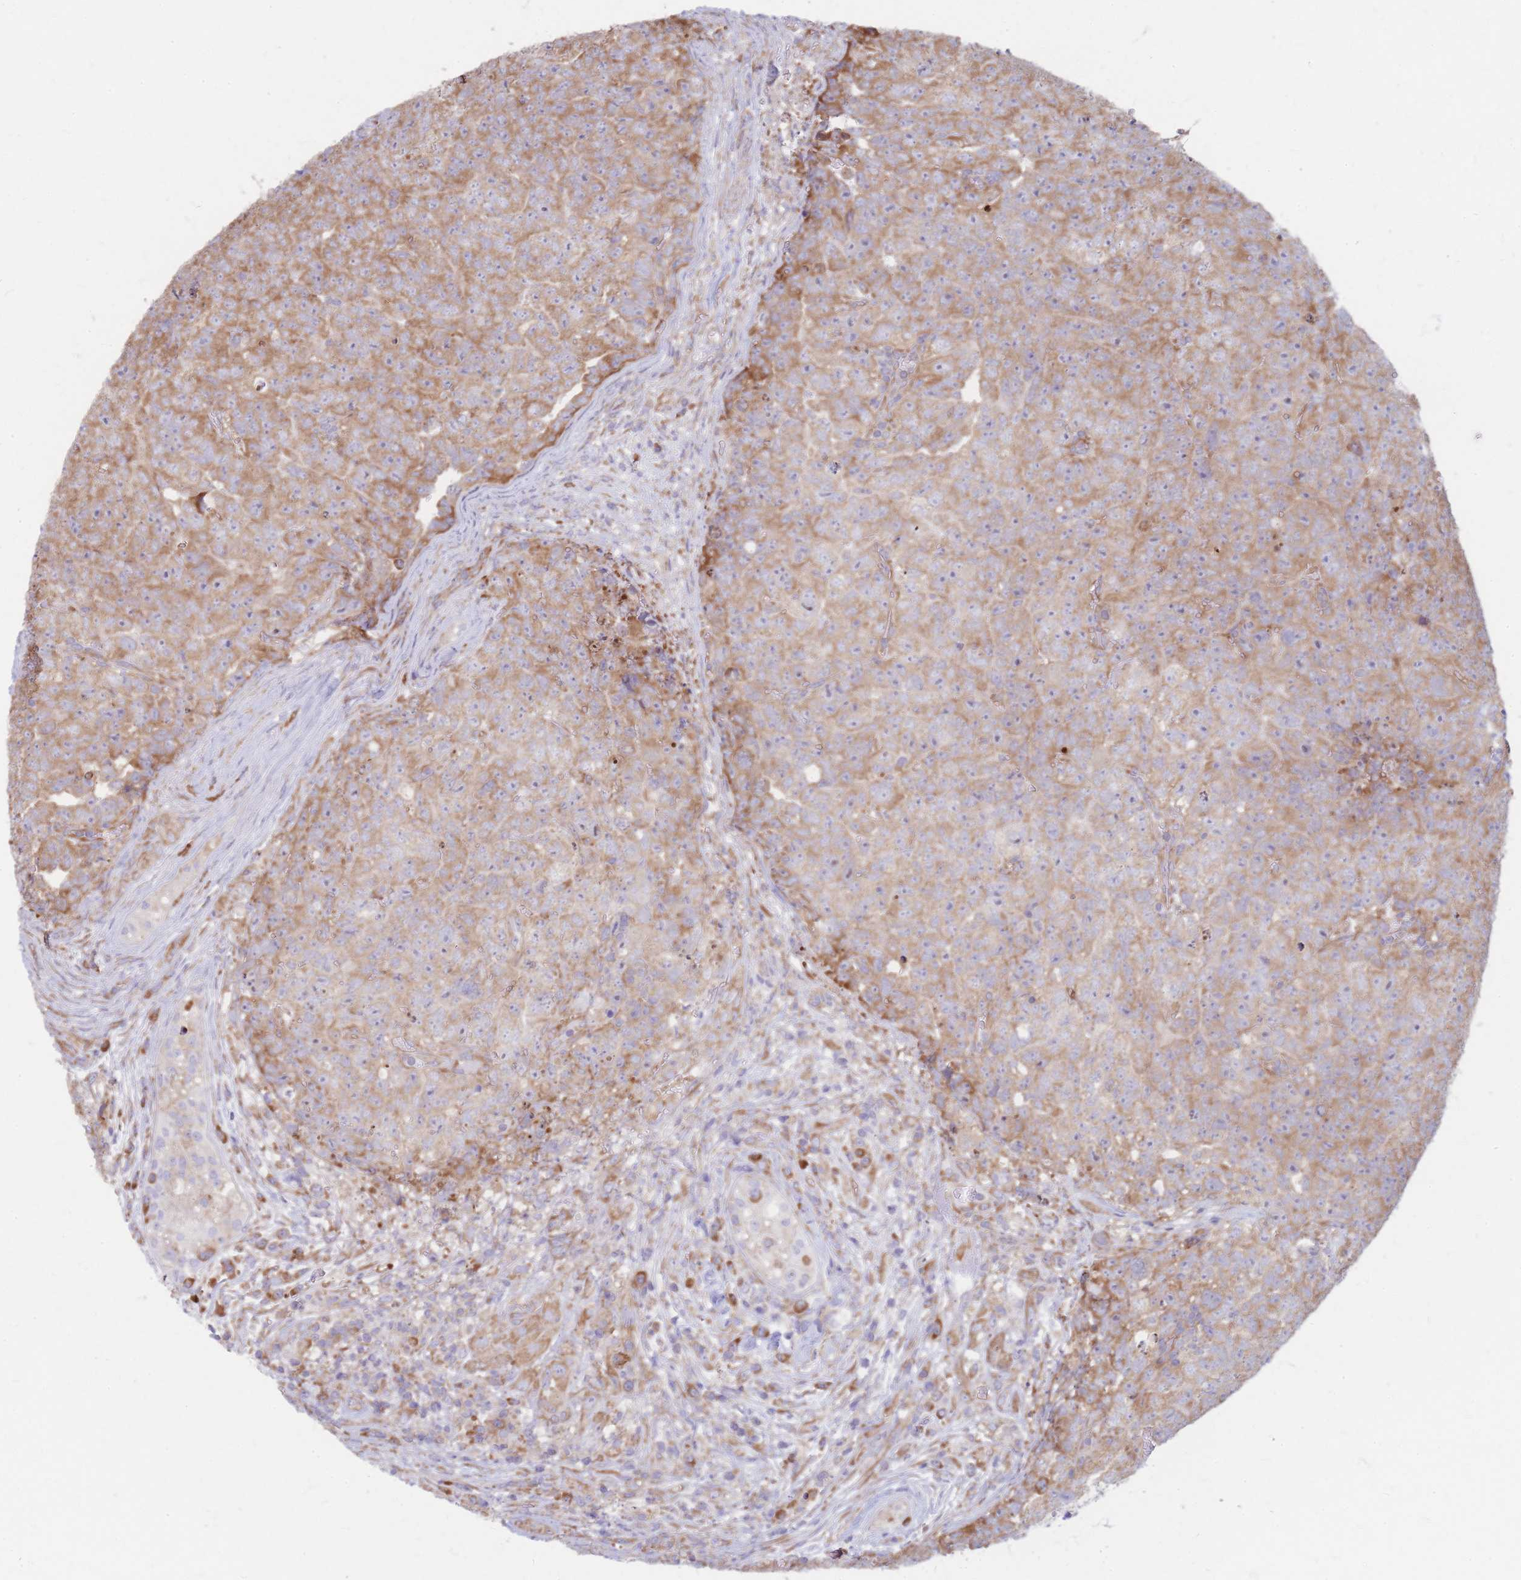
{"staining": {"intensity": "moderate", "quantity": ">75%", "location": "cytoplasmic/membranous"}, "tissue": "testis cancer", "cell_type": "Tumor cells", "image_type": "cancer", "snomed": [{"axis": "morphology", "description": "Seminoma, NOS"}, {"axis": "morphology", "description": "Teratoma, malignant, NOS"}, {"axis": "topography", "description": "Testis"}], "caption": "This photomicrograph demonstrates immunohistochemistry (IHC) staining of human testis cancer (malignant teratoma), with medium moderate cytoplasmic/membranous expression in about >75% of tumor cells.", "gene": "RPL8", "patient": {"sex": "male", "age": 34}}